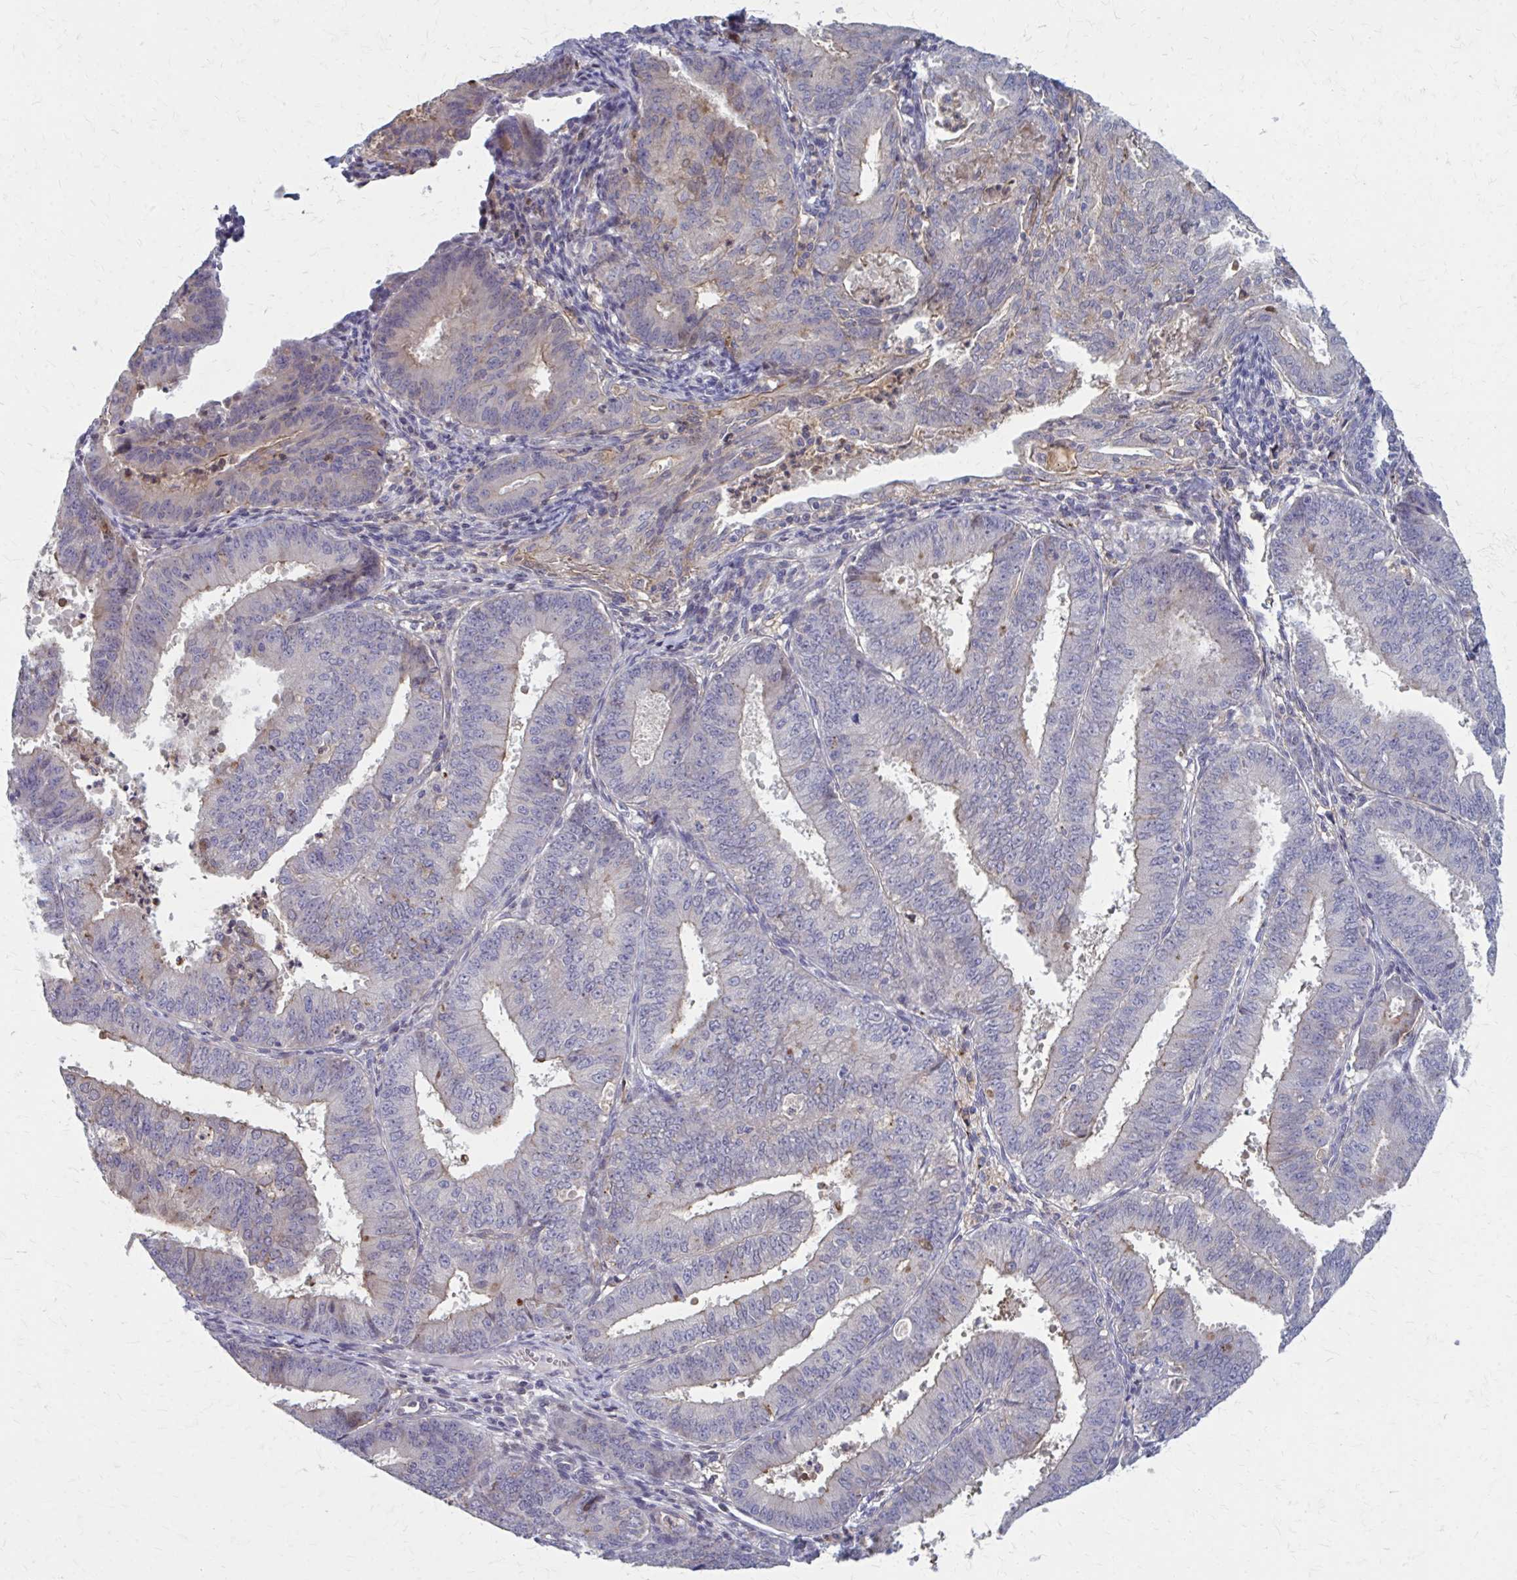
{"staining": {"intensity": "negative", "quantity": "none", "location": "none"}, "tissue": "endometrial cancer", "cell_type": "Tumor cells", "image_type": "cancer", "snomed": [{"axis": "morphology", "description": "Adenocarcinoma, NOS"}, {"axis": "topography", "description": "Endometrium"}], "caption": "This is an IHC micrograph of human endometrial cancer. There is no positivity in tumor cells.", "gene": "MMP14", "patient": {"sex": "female", "age": 73}}